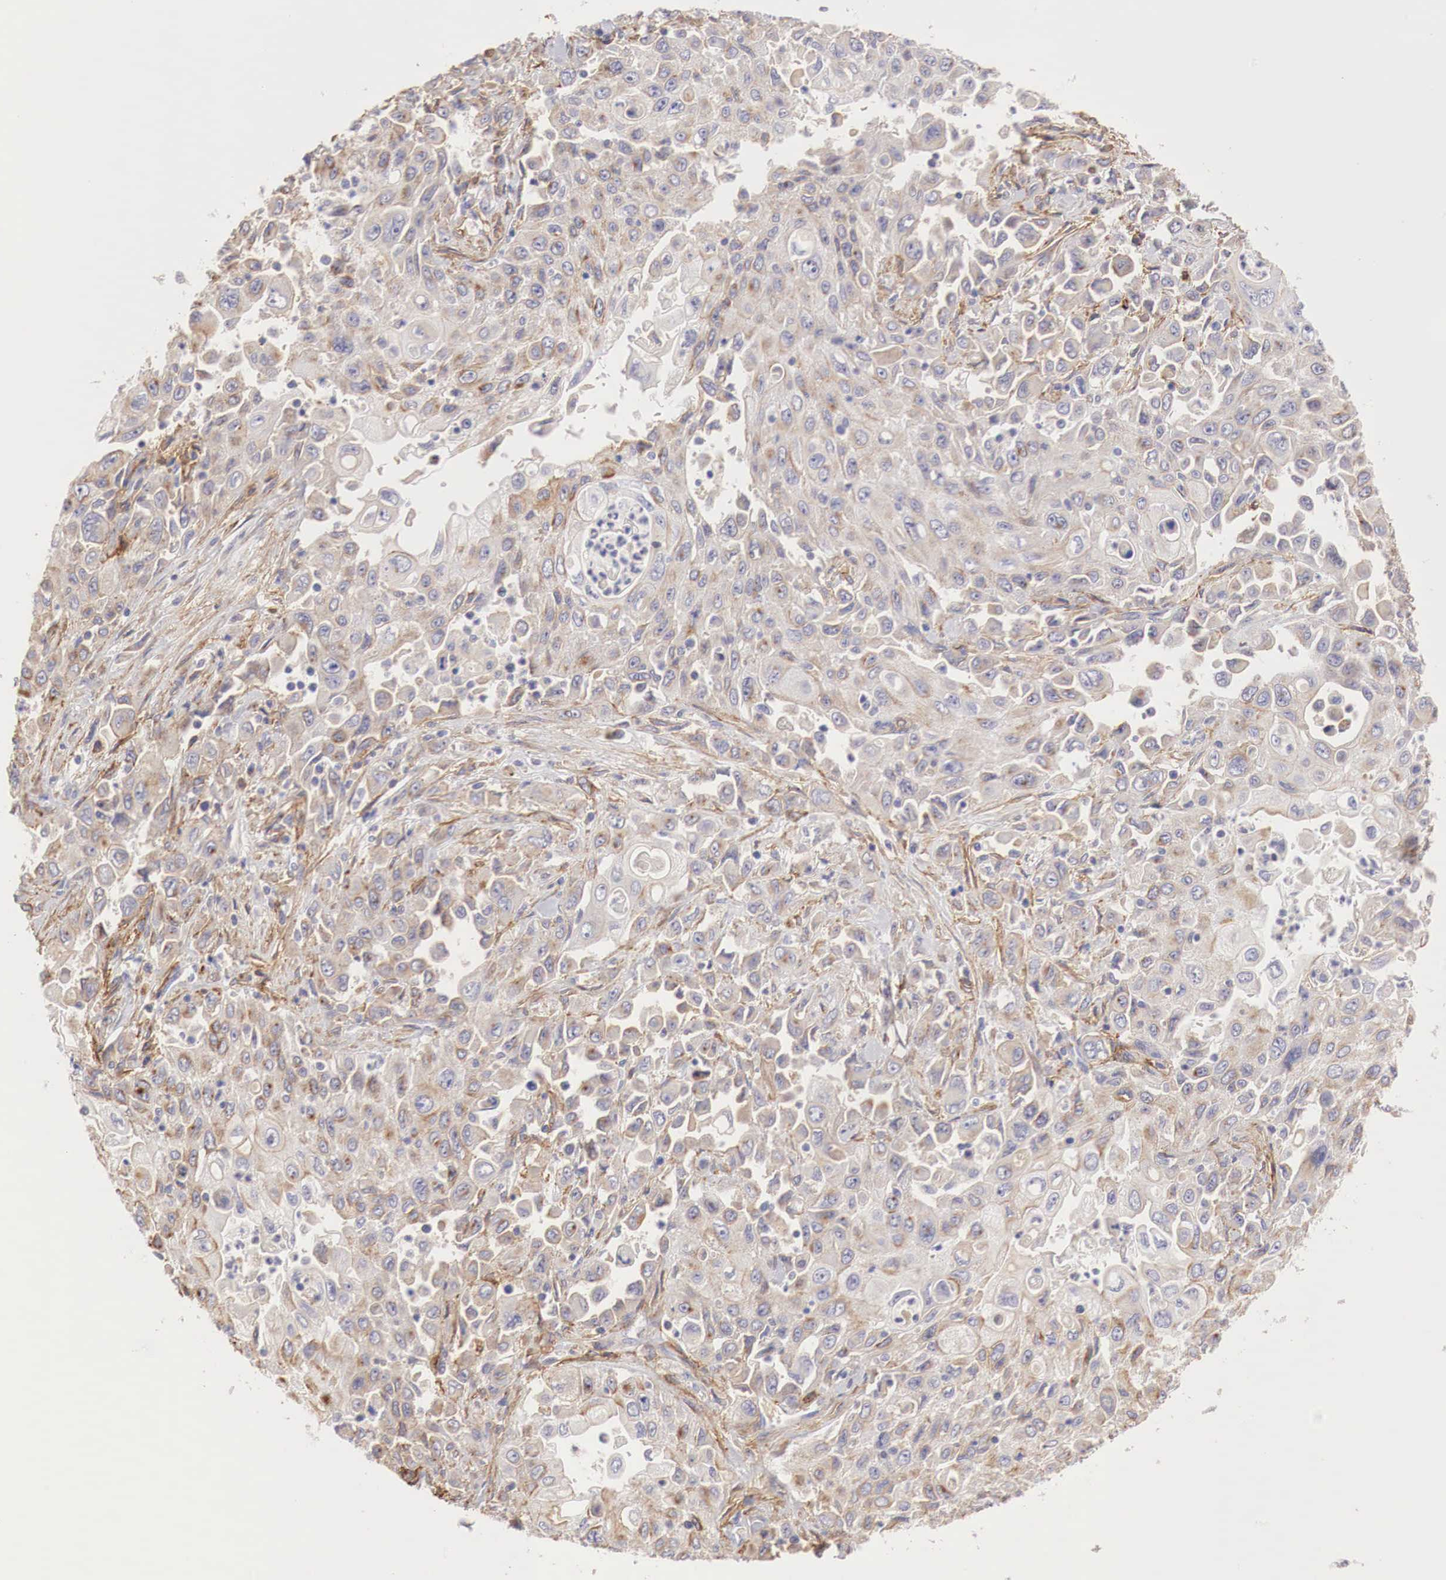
{"staining": {"intensity": "weak", "quantity": ">75%", "location": "cytoplasmic/membranous"}, "tissue": "pancreatic cancer", "cell_type": "Tumor cells", "image_type": "cancer", "snomed": [{"axis": "morphology", "description": "Adenocarcinoma, NOS"}, {"axis": "topography", "description": "Pancreas"}], "caption": "This is a micrograph of immunohistochemistry (IHC) staining of pancreatic cancer (adenocarcinoma), which shows weak staining in the cytoplasmic/membranous of tumor cells.", "gene": "KLHDC7B", "patient": {"sex": "male", "age": 70}}